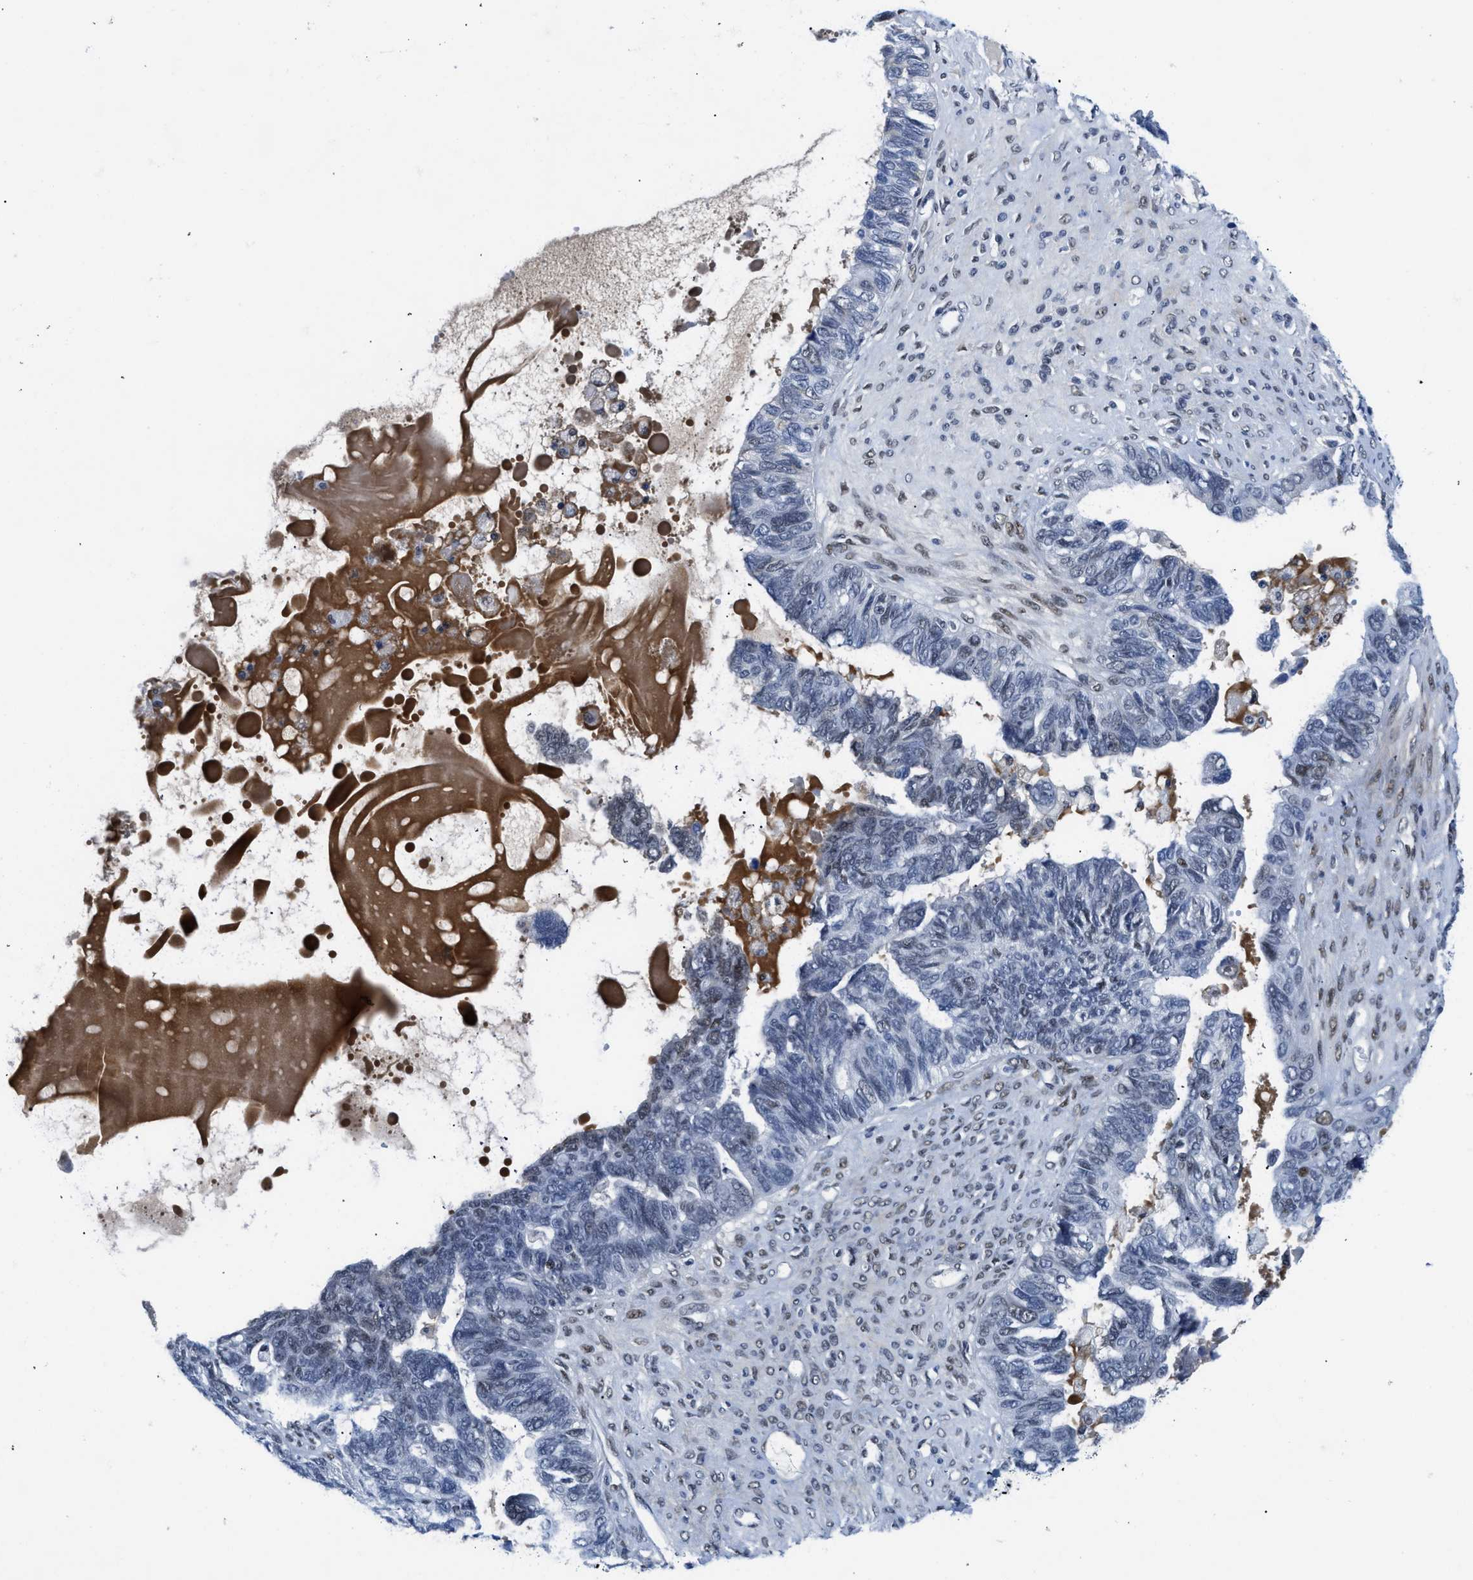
{"staining": {"intensity": "weak", "quantity": "<25%", "location": "nuclear"}, "tissue": "ovarian cancer", "cell_type": "Tumor cells", "image_type": "cancer", "snomed": [{"axis": "morphology", "description": "Cystadenocarcinoma, serous, NOS"}, {"axis": "topography", "description": "Ovary"}], "caption": "An immunohistochemistry (IHC) photomicrograph of ovarian cancer (serous cystadenocarcinoma) is shown. There is no staining in tumor cells of ovarian cancer (serous cystadenocarcinoma). The staining is performed using DAB (3,3'-diaminobenzidine) brown chromogen with nuclei counter-stained in using hematoxylin.", "gene": "SMARCAD1", "patient": {"sex": "female", "age": 79}}